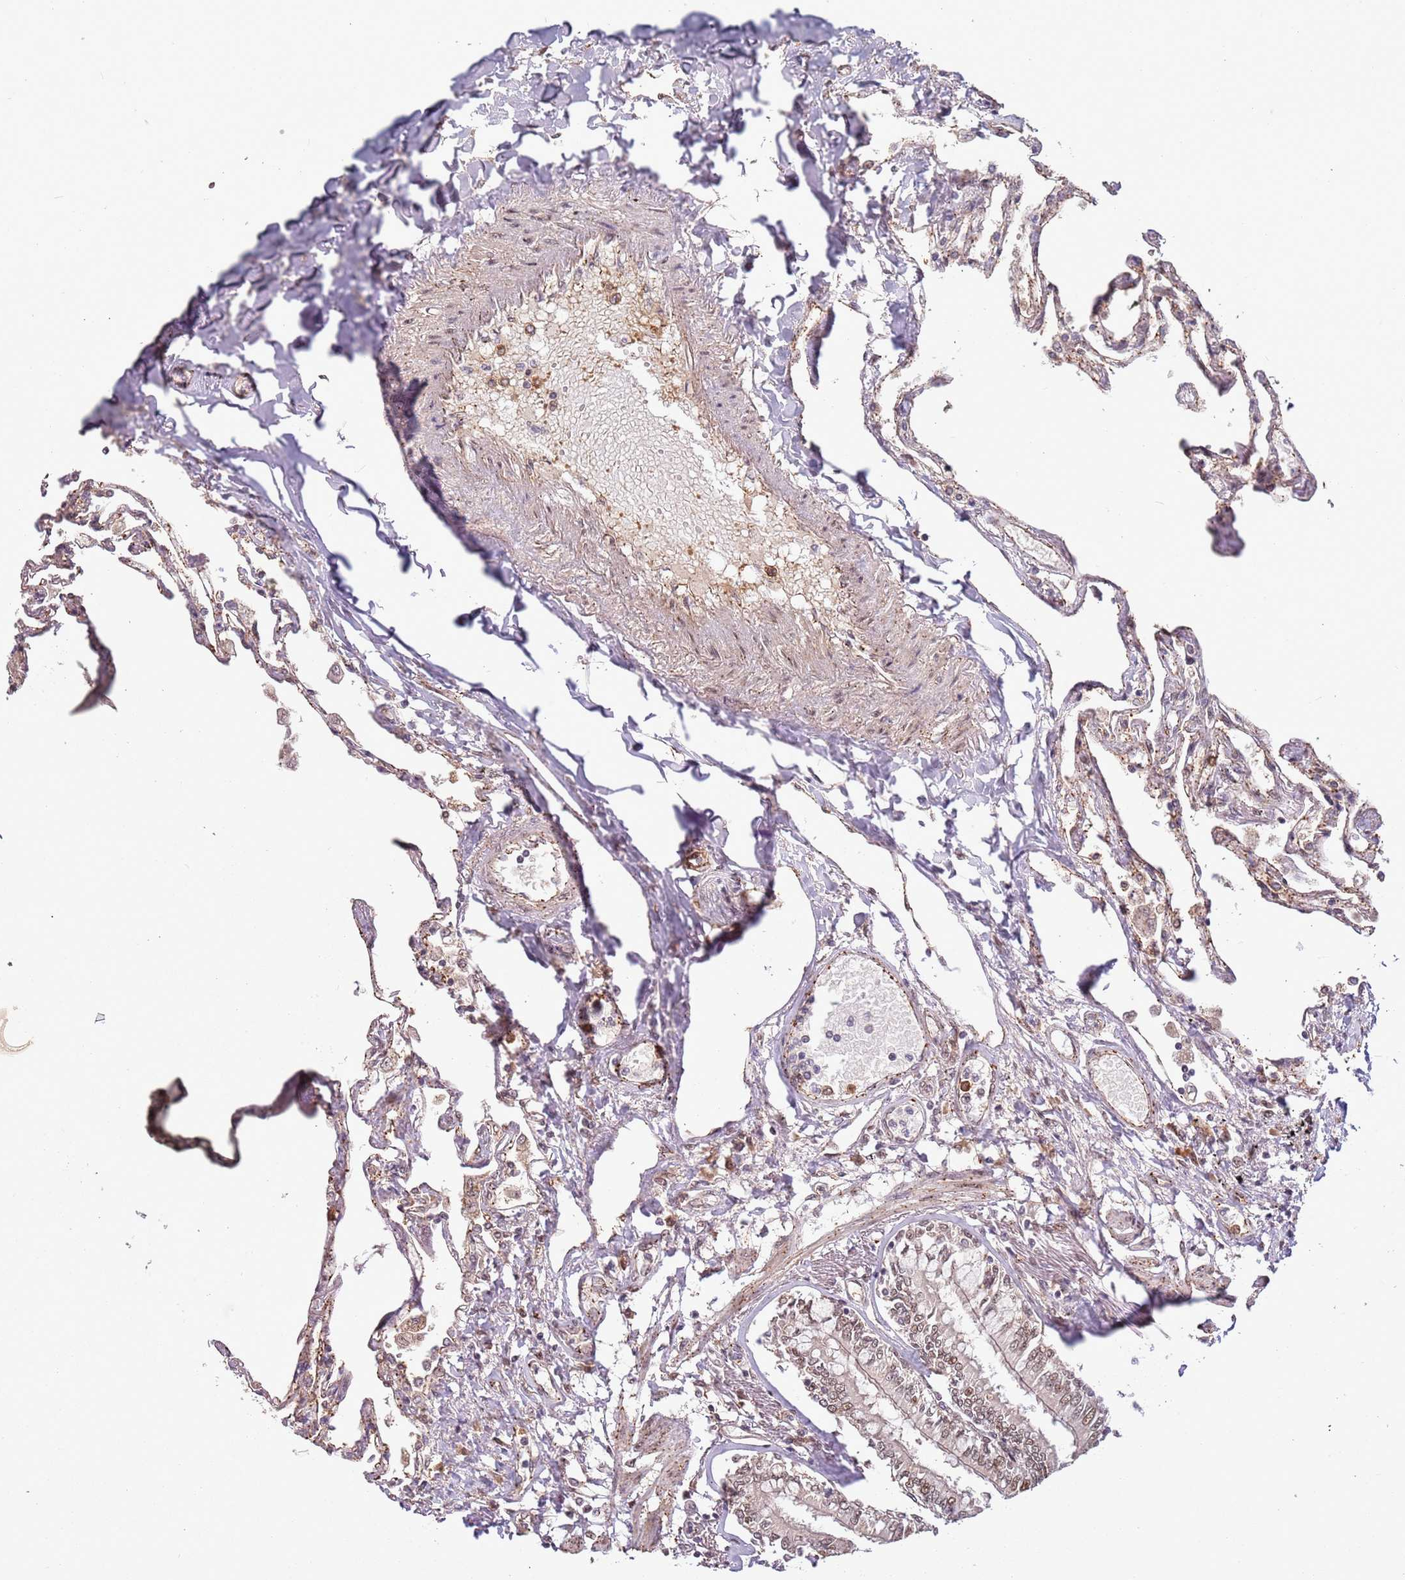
{"staining": {"intensity": "moderate", "quantity": "25%-75%", "location": "cytoplasmic/membranous,nuclear"}, "tissue": "lung", "cell_type": "Alveolar cells", "image_type": "normal", "snomed": [{"axis": "morphology", "description": "Normal tissue, NOS"}, {"axis": "topography", "description": "Lung"}], "caption": "Immunohistochemical staining of normal lung shows moderate cytoplasmic/membranous,nuclear protein expression in about 25%-75% of alveolar cells.", "gene": "POLR3H", "patient": {"sex": "female", "age": 67}}